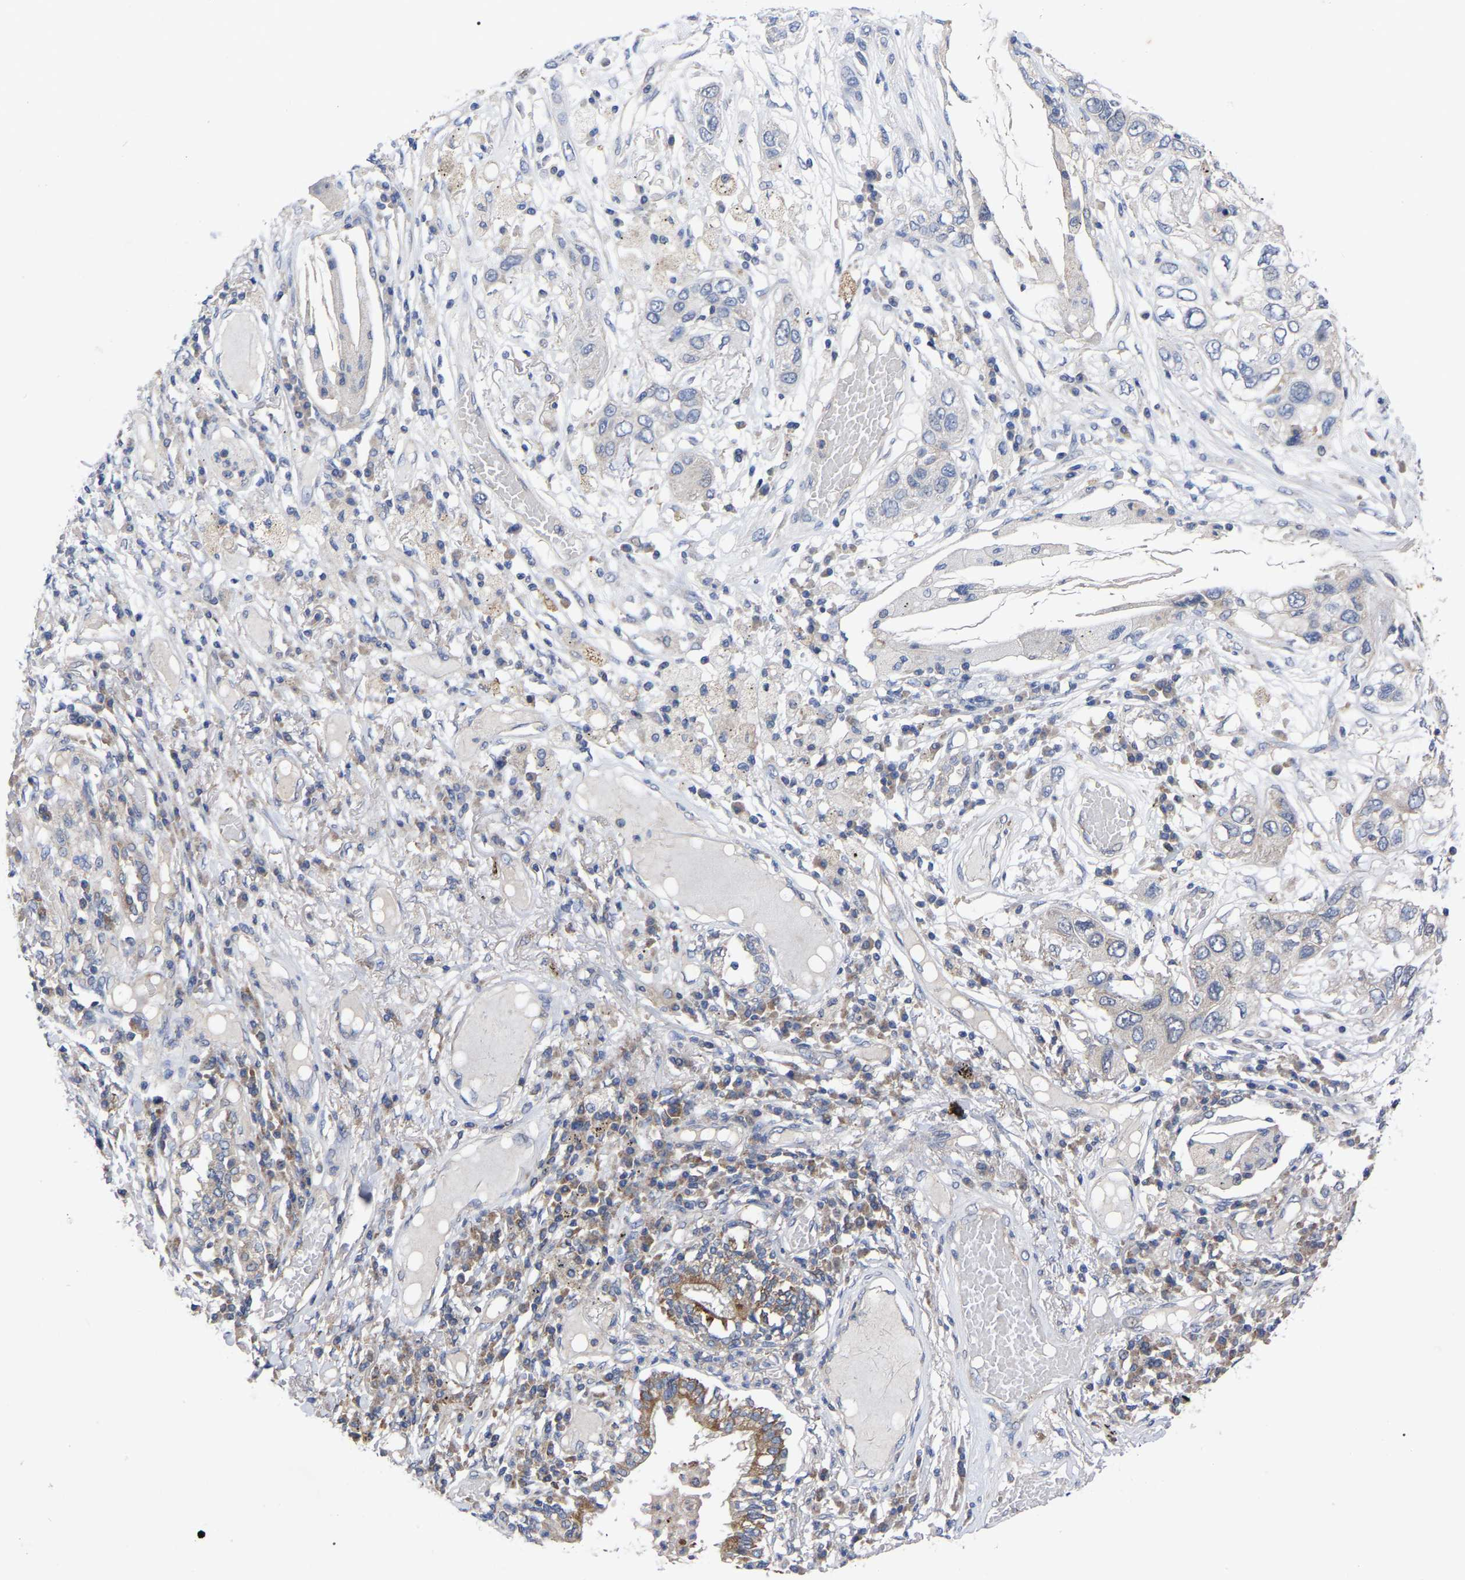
{"staining": {"intensity": "negative", "quantity": "none", "location": "none"}, "tissue": "lung cancer", "cell_type": "Tumor cells", "image_type": "cancer", "snomed": [{"axis": "morphology", "description": "Squamous cell carcinoma, NOS"}, {"axis": "topography", "description": "Lung"}], "caption": "The IHC image has no significant positivity in tumor cells of squamous cell carcinoma (lung) tissue.", "gene": "TCP1", "patient": {"sex": "male", "age": 71}}